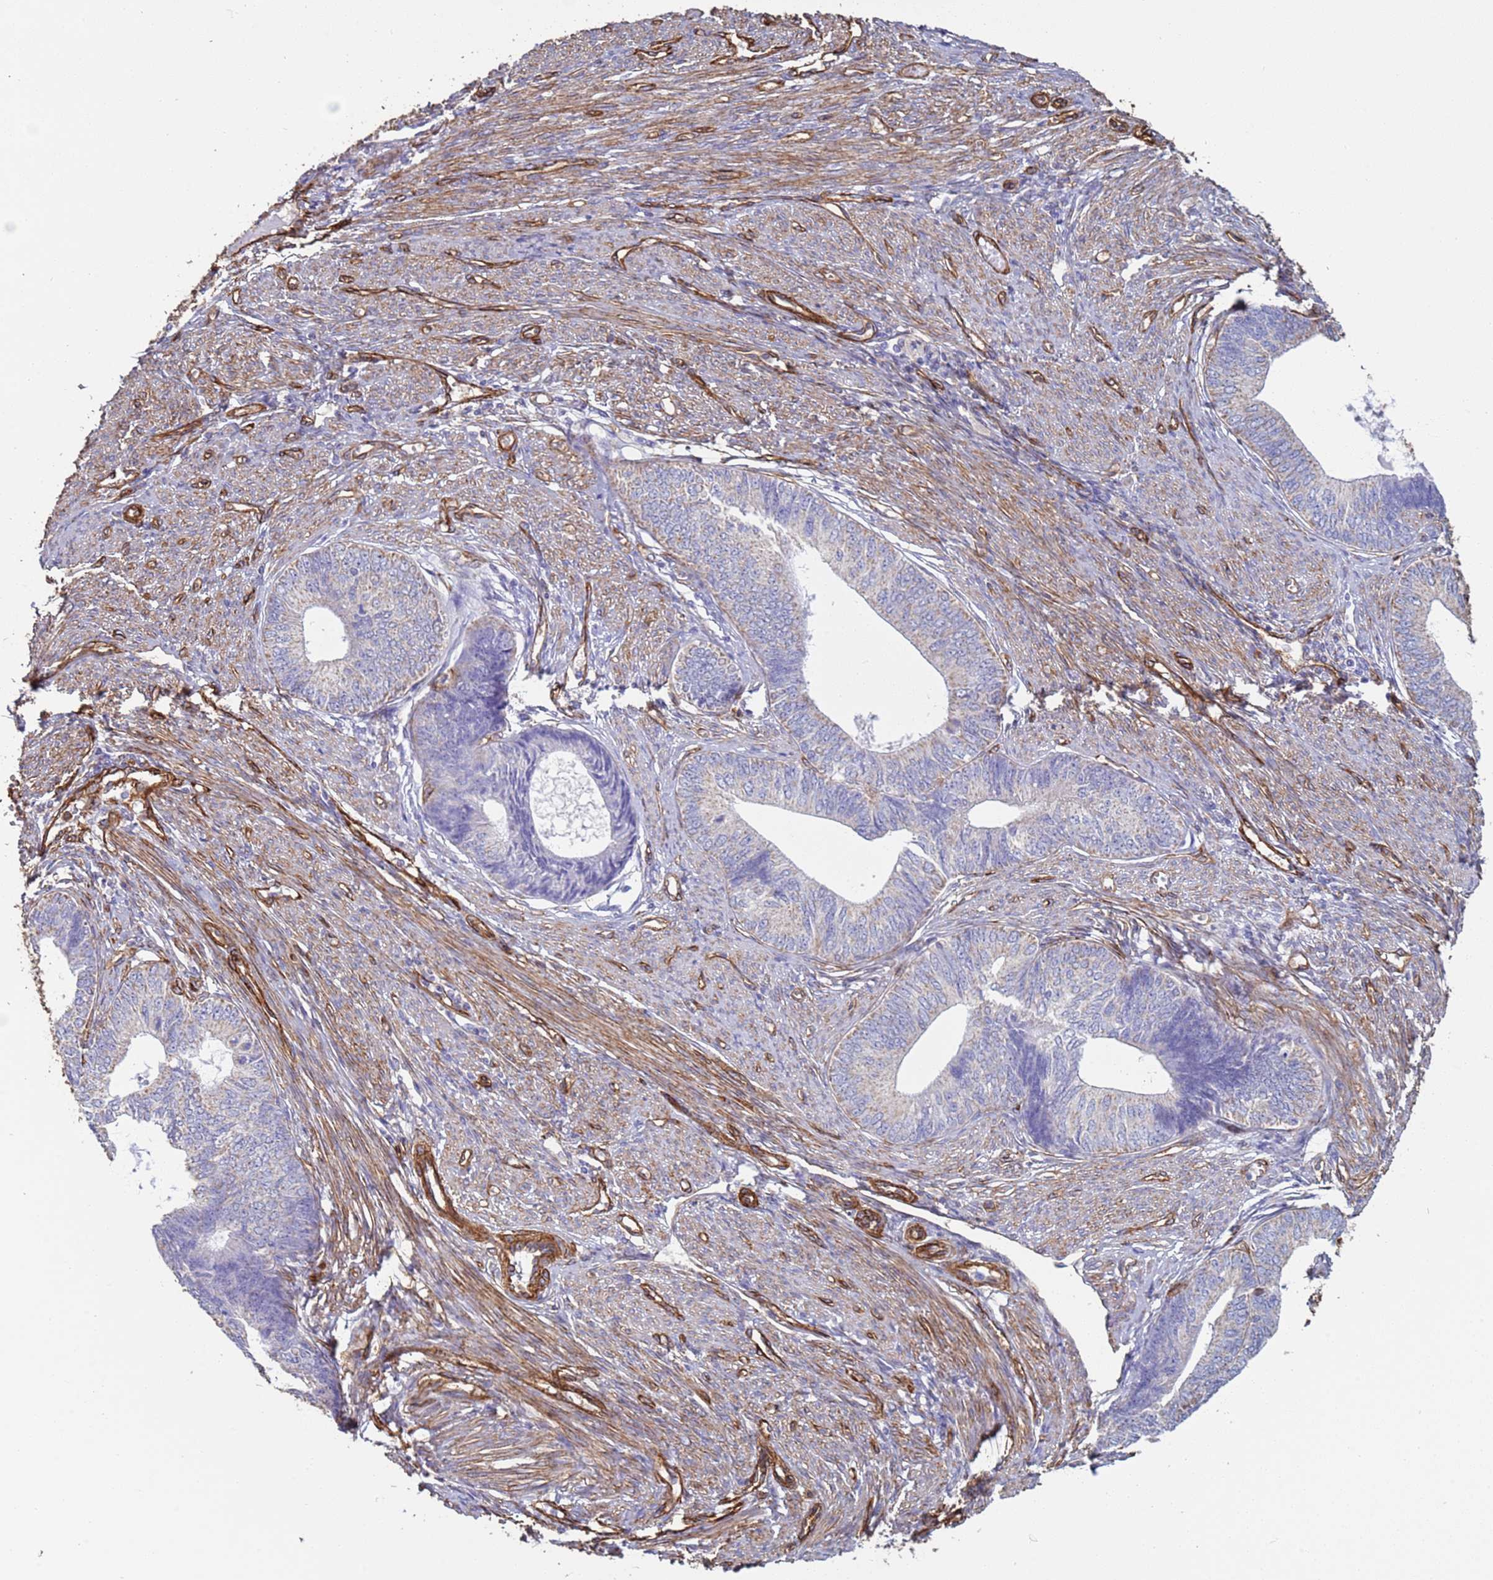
{"staining": {"intensity": "negative", "quantity": "none", "location": "none"}, "tissue": "endometrial cancer", "cell_type": "Tumor cells", "image_type": "cancer", "snomed": [{"axis": "morphology", "description": "Adenocarcinoma, NOS"}, {"axis": "topography", "description": "Endometrium"}], "caption": "Tumor cells are negative for brown protein staining in adenocarcinoma (endometrial).", "gene": "GASK1A", "patient": {"sex": "female", "age": 68}}